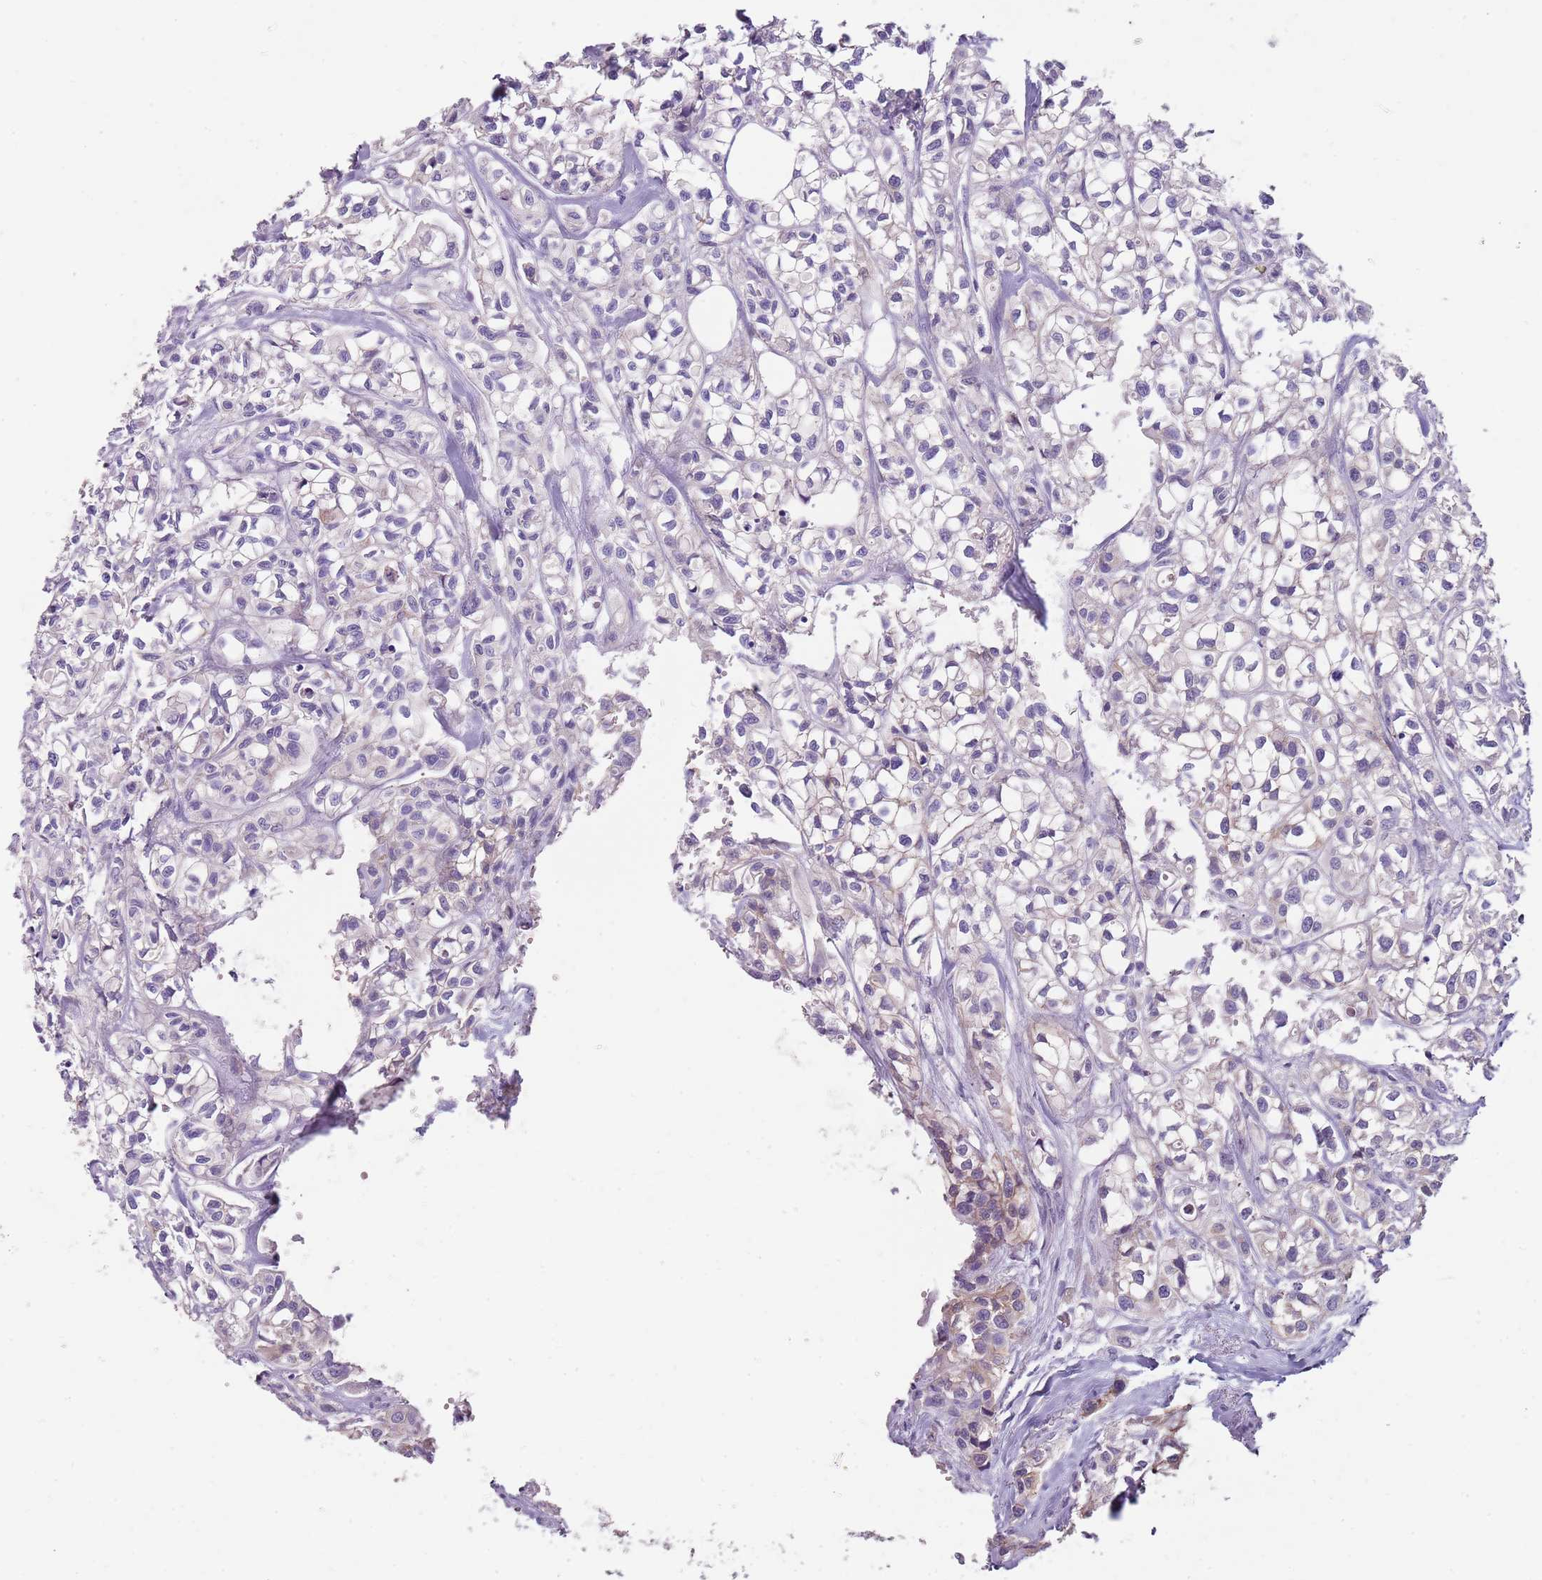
{"staining": {"intensity": "weak", "quantity": "25%-75%", "location": "cytoplasmic/membranous"}, "tissue": "urothelial cancer", "cell_type": "Tumor cells", "image_type": "cancer", "snomed": [{"axis": "morphology", "description": "Urothelial carcinoma, High grade"}, {"axis": "topography", "description": "Urinary bladder"}], "caption": "The micrograph exhibits immunohistochemical staining of urothelial carcinoma (high-grade). There is weak cytoplasmic/membranous staining is identified in about 25%-75% of tumor cells. Nuclei are stained in blue.", "gene": "C2CD3", "patient": {"sex": "male", "age": 67}}